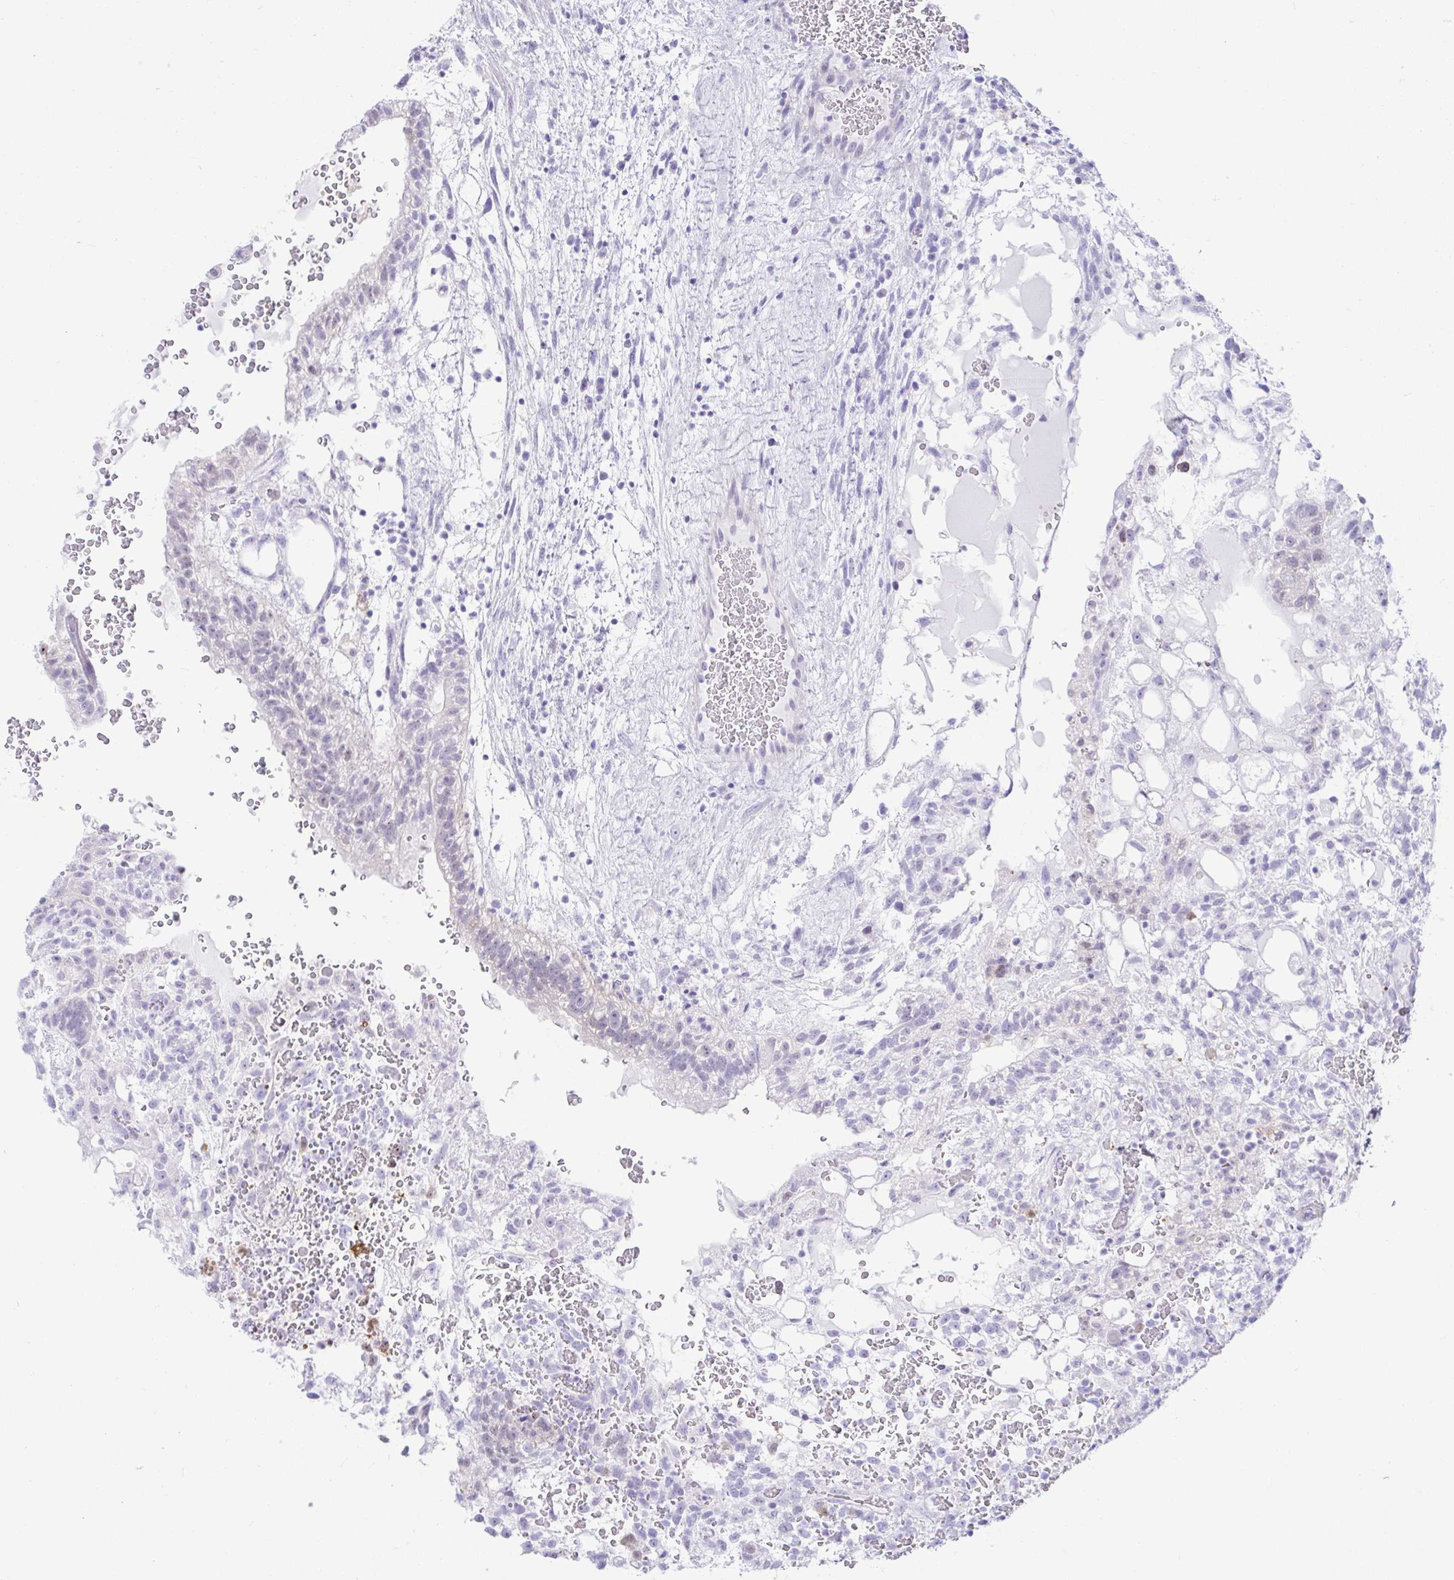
{"staining": {"intensity": "negative", "quantity": "none", "location": "none"}, "tissue": "testis cancer", "cell_type": "Tumor cells", "image_type": "cancer", "snomed": [{"axis": "morphology", "description": "Normal tissue, NOS"}, {"axis": "morphology", "description": "Carcinoma, Embryonal, NOS"}, {"axis": "topography", "description": "Testis"}], "caption": "Testis cancer stained for a protein using IHC displays no positivity tumor cells.", "gene": "ZNF485", "patient": {"sex": "male", "age": 32}}